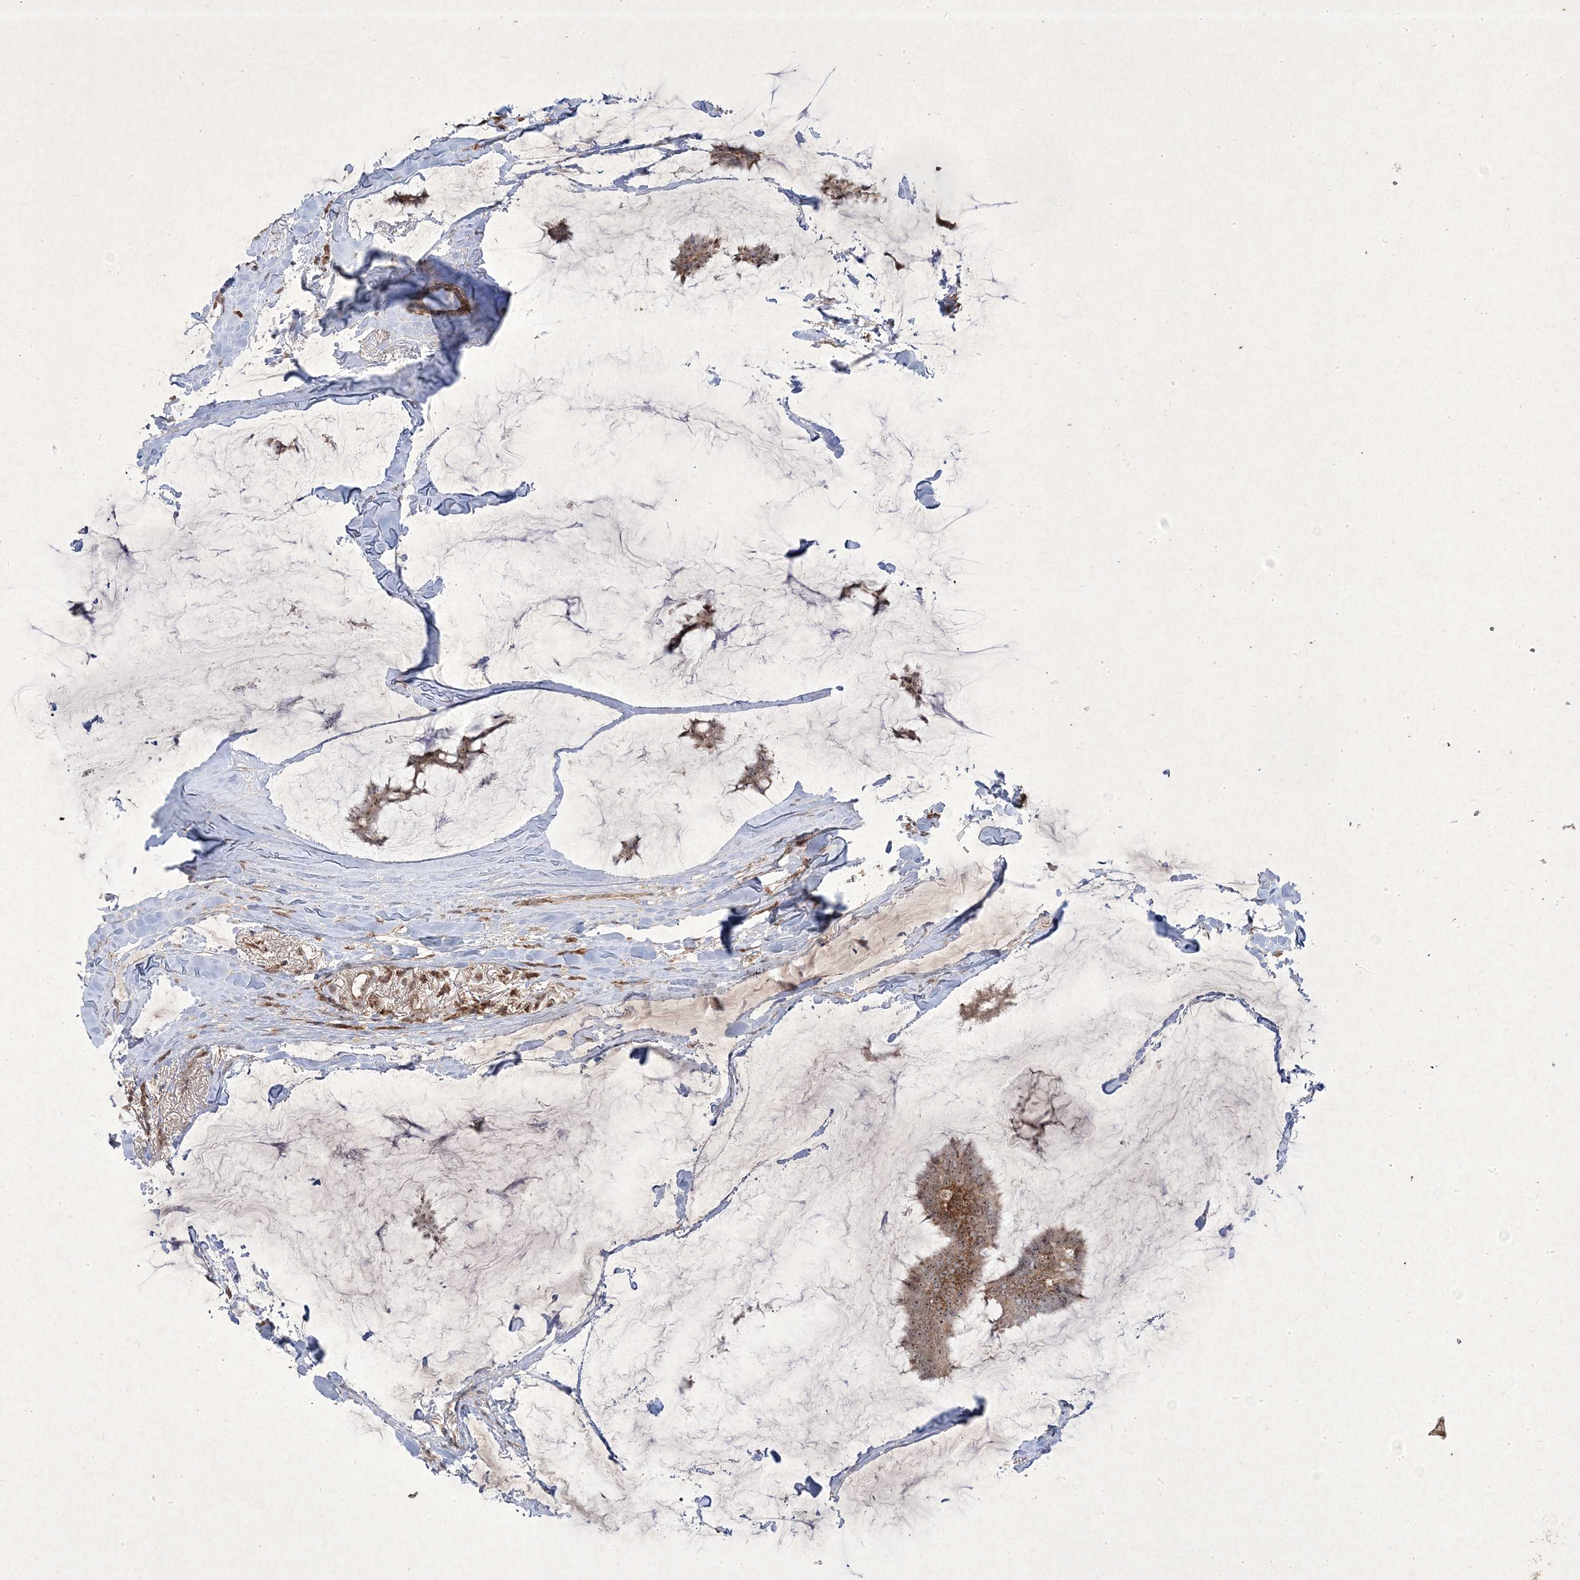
{"staining": {"intensity": "moderate", "quantity": ">75%", "location": "cytoplasmic/membranous,nuclear"}, "tissue": "breast cancer", "cell_type": "Tumor cells", "image_type": "cancer", "snomed": [{"axis": "morphology", "description": "Duct carcinoma"}, {"axis": "topography", "description": "Breast"}], "caption": "Invasive ductal carcinoma (breast) stained with a protein marker demonstrates moderate staining in tumor cells.", "gene": "PLEKHM2", "patient": {"sex": "female", "age": 93}}